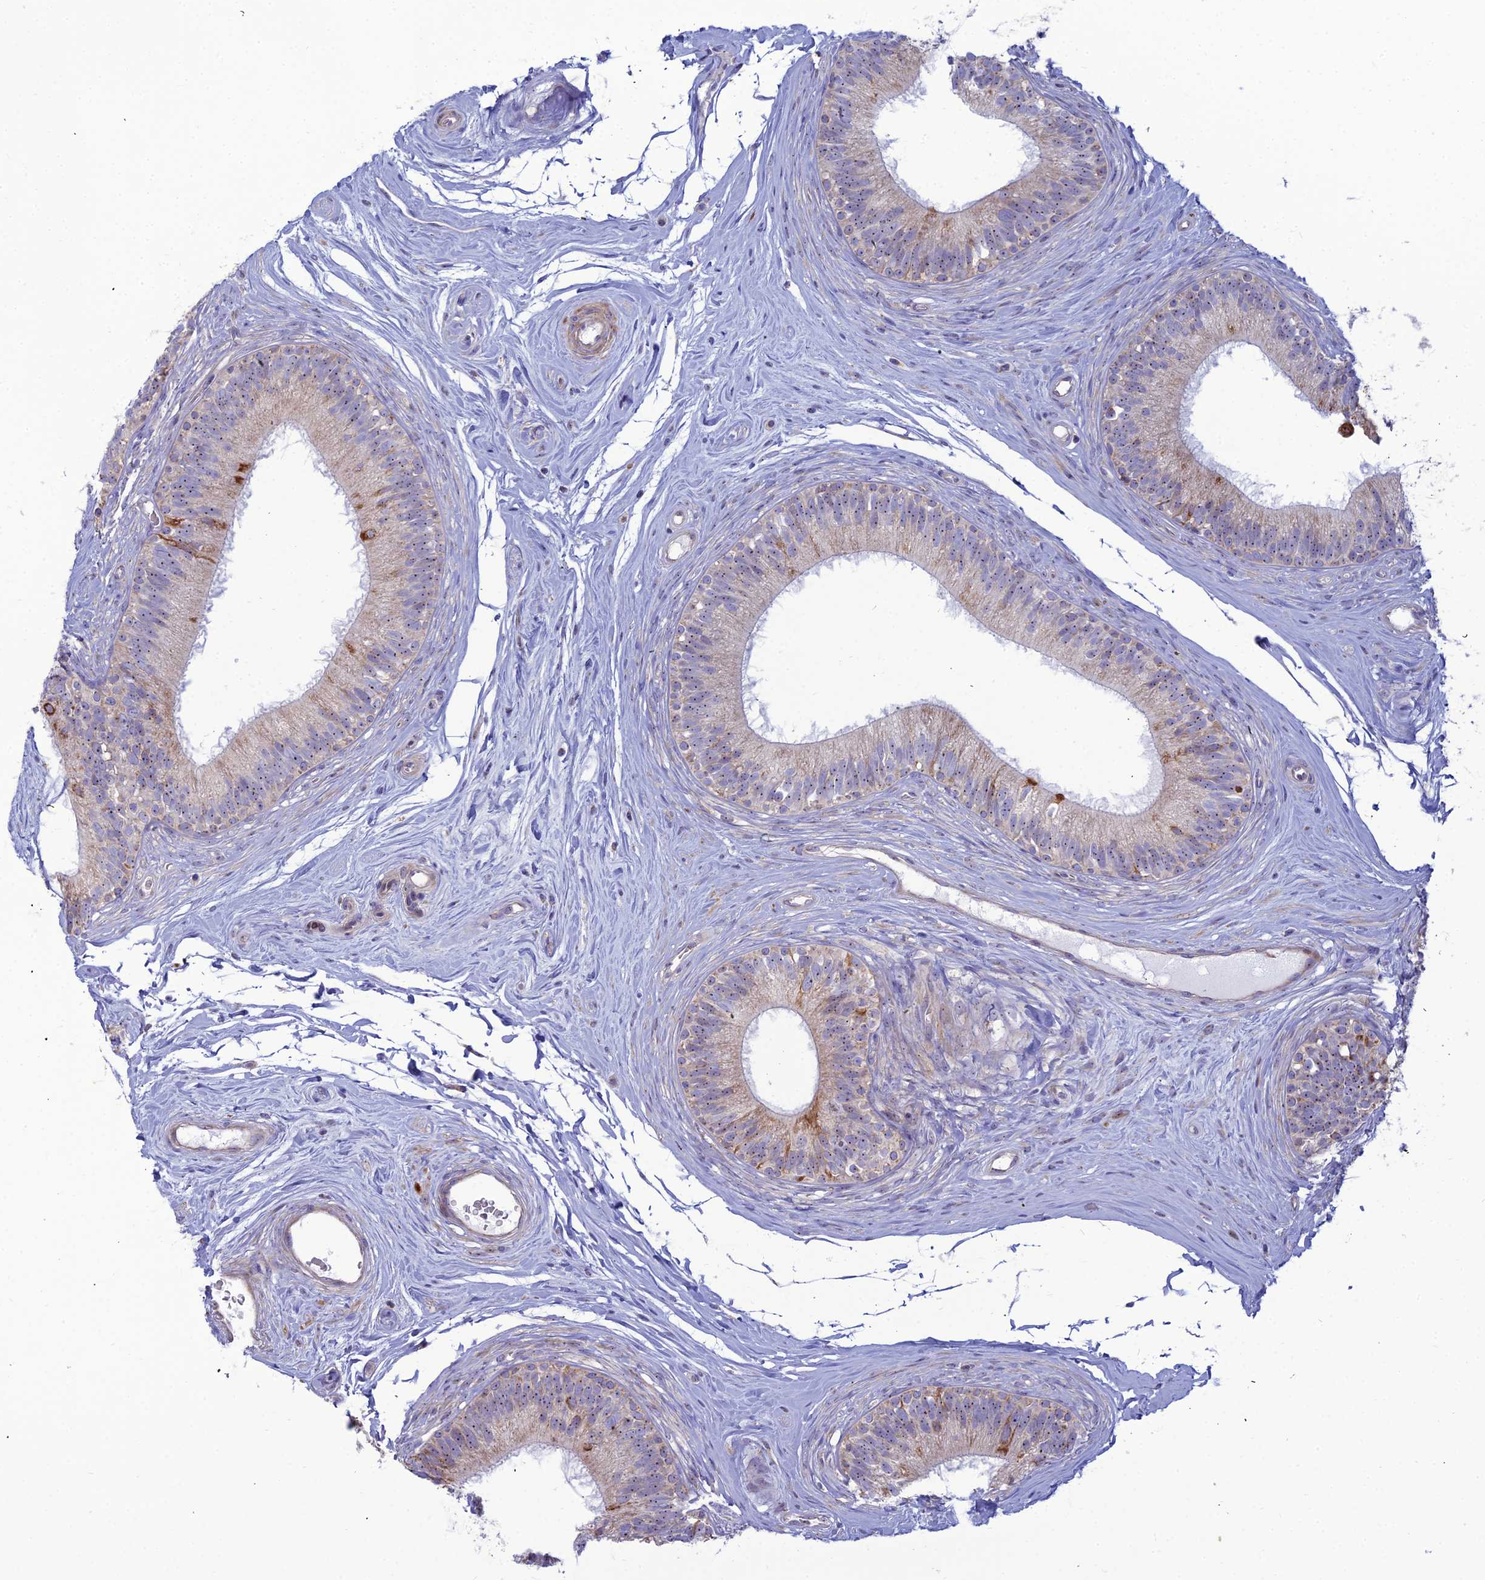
{"staining": {"intensity": "moderate", "quantity": "25%-75%", "location": "cytoplasmic/membranous"}, "tissue": "epididymis", "cell_type": "Glandular cells", "image_type": "normal", "snomed": [{"axis": "morphology", "description": "Normal tissue, NOS"}, {"axis": "topography", "description": "Epididymis"}], "caption": "Glandular cells reveal medium levels of moderate cytoplasmic/membranous positivity in approximately 25%-75% of cells in unremarkable epididymis.", "gene": "SLC35F4", "patient": {"sex": "male", "age": 33}}